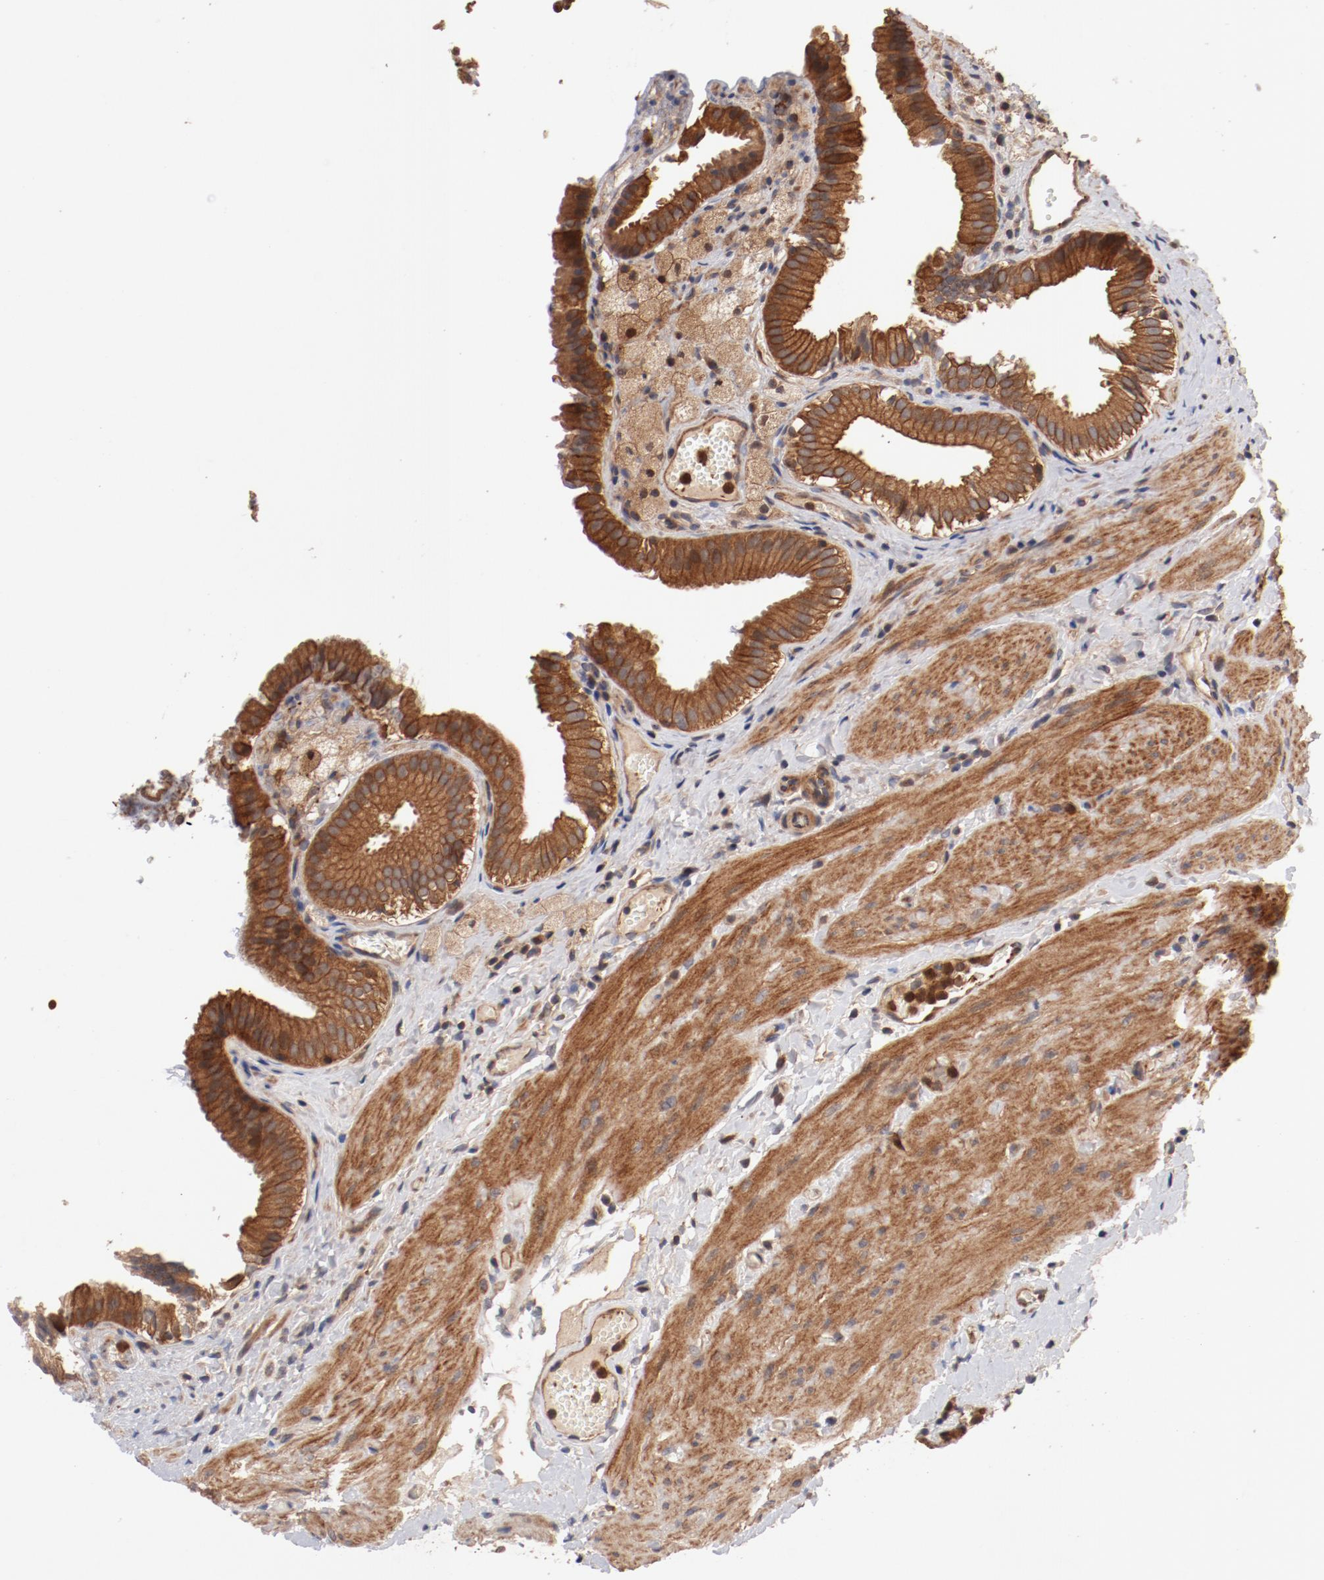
{"staining": {"intensity": "moderate", "quantity": ">75%", "location": "cytoplasmic/membranous"}, "tissue": "gallbladder", "cell_type": "Glandular cells", "image_type": "normal", "snomed": [{"axis": "morphology", "description": "Normal tissue, NOS"}, {"axis": "topography", "description": "Gallbladder"}], "caption": "Glandular cells exhibit medium levels of moderate cytoplasmic/membranous expression in about >75% of cells in normal human gallbladder.", "gene": "GUF1", "patient": {"sex": "female", "age": 24}}